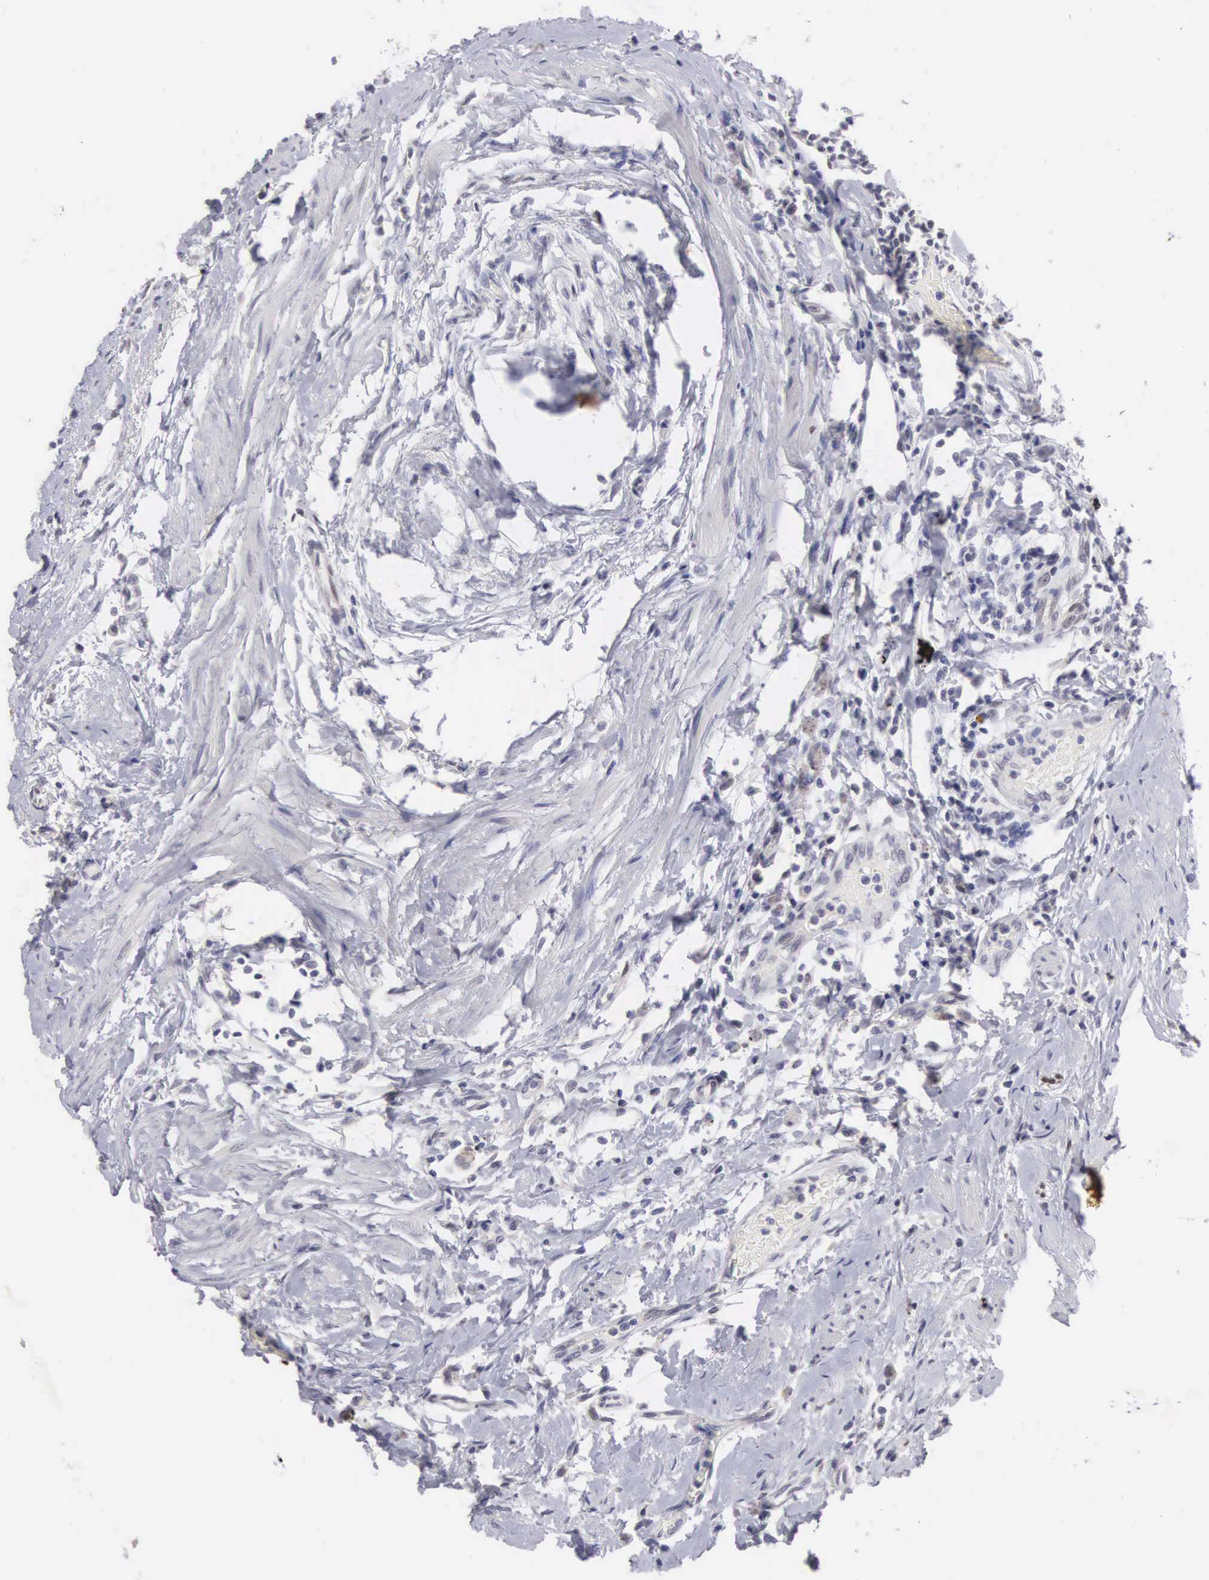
{"staining": {"intensity": "weak", "quantity": "25%-75%", "location": "cytoplasmic/membranous"}, "tissue": "urothelial cancer", "cell_type": "Tumor cells", "image_type": "cancer", "snomed": [{"axis": "morphology", "description": "Urothelial carcinoma, High grade"}, {"axis": "topography", "description": "Urinary bladder"}], "caption": "This is an image of immunohistochemistry staining of high-grade urothelial carcinoma, which shows weak positivity in the cytoplasmic/membranous of tumor cells.", "gene": "SOX11", "patient": {"sex": "male", "age": 78}}